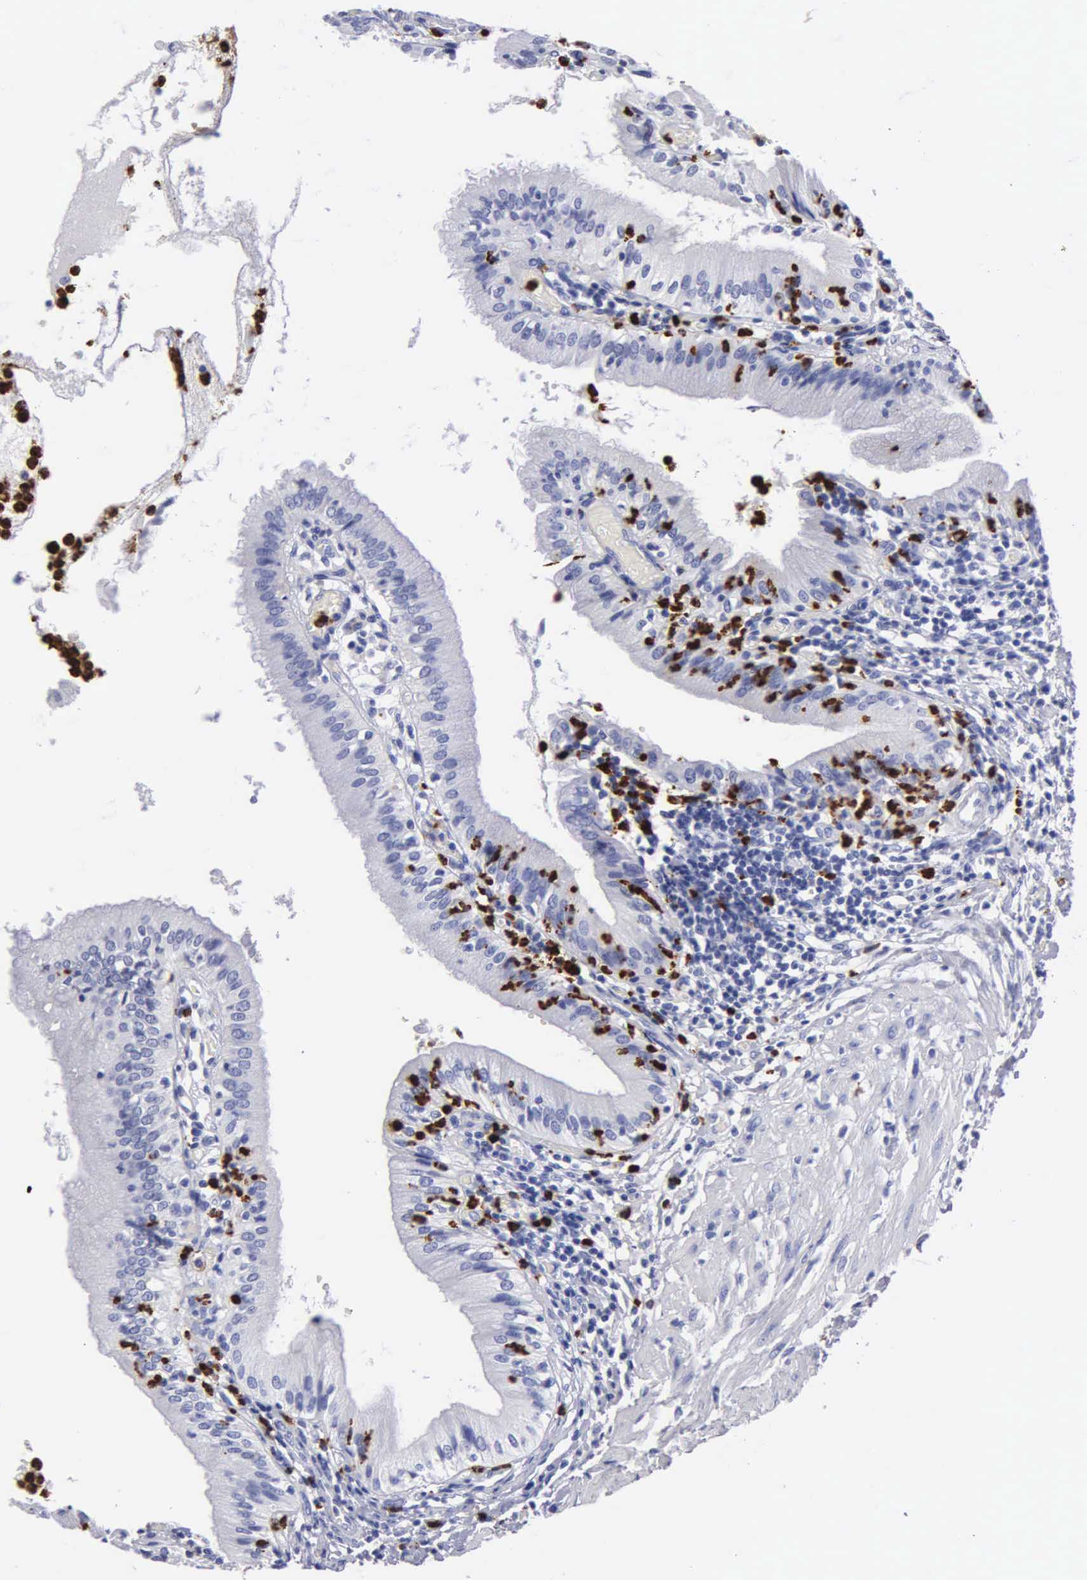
{"staining": {"intensity": "negative", "quantity": "none", "location": "none"}, "tissue": "gallbladder", "cell_type": "Glandular cells", "image_type": "normal", "snomed": [{"axis": "morphology", "description": "Normal tissue, NOS"}, {"axis": "topography", "description": "Gallbladder"}], "caption": "Immunohistochemistry of unremarkable gallbladder reveals no positivity in glandular cells. The staining was performed using DAB (3,3'-diaminobenzidine) to visualize the protein expression in brown, while the nuclei were stained in blue with hematoxylin (Magnification: 20x).", "gene": "CTSG", "patient": {"sex": "male", "age": 58}}